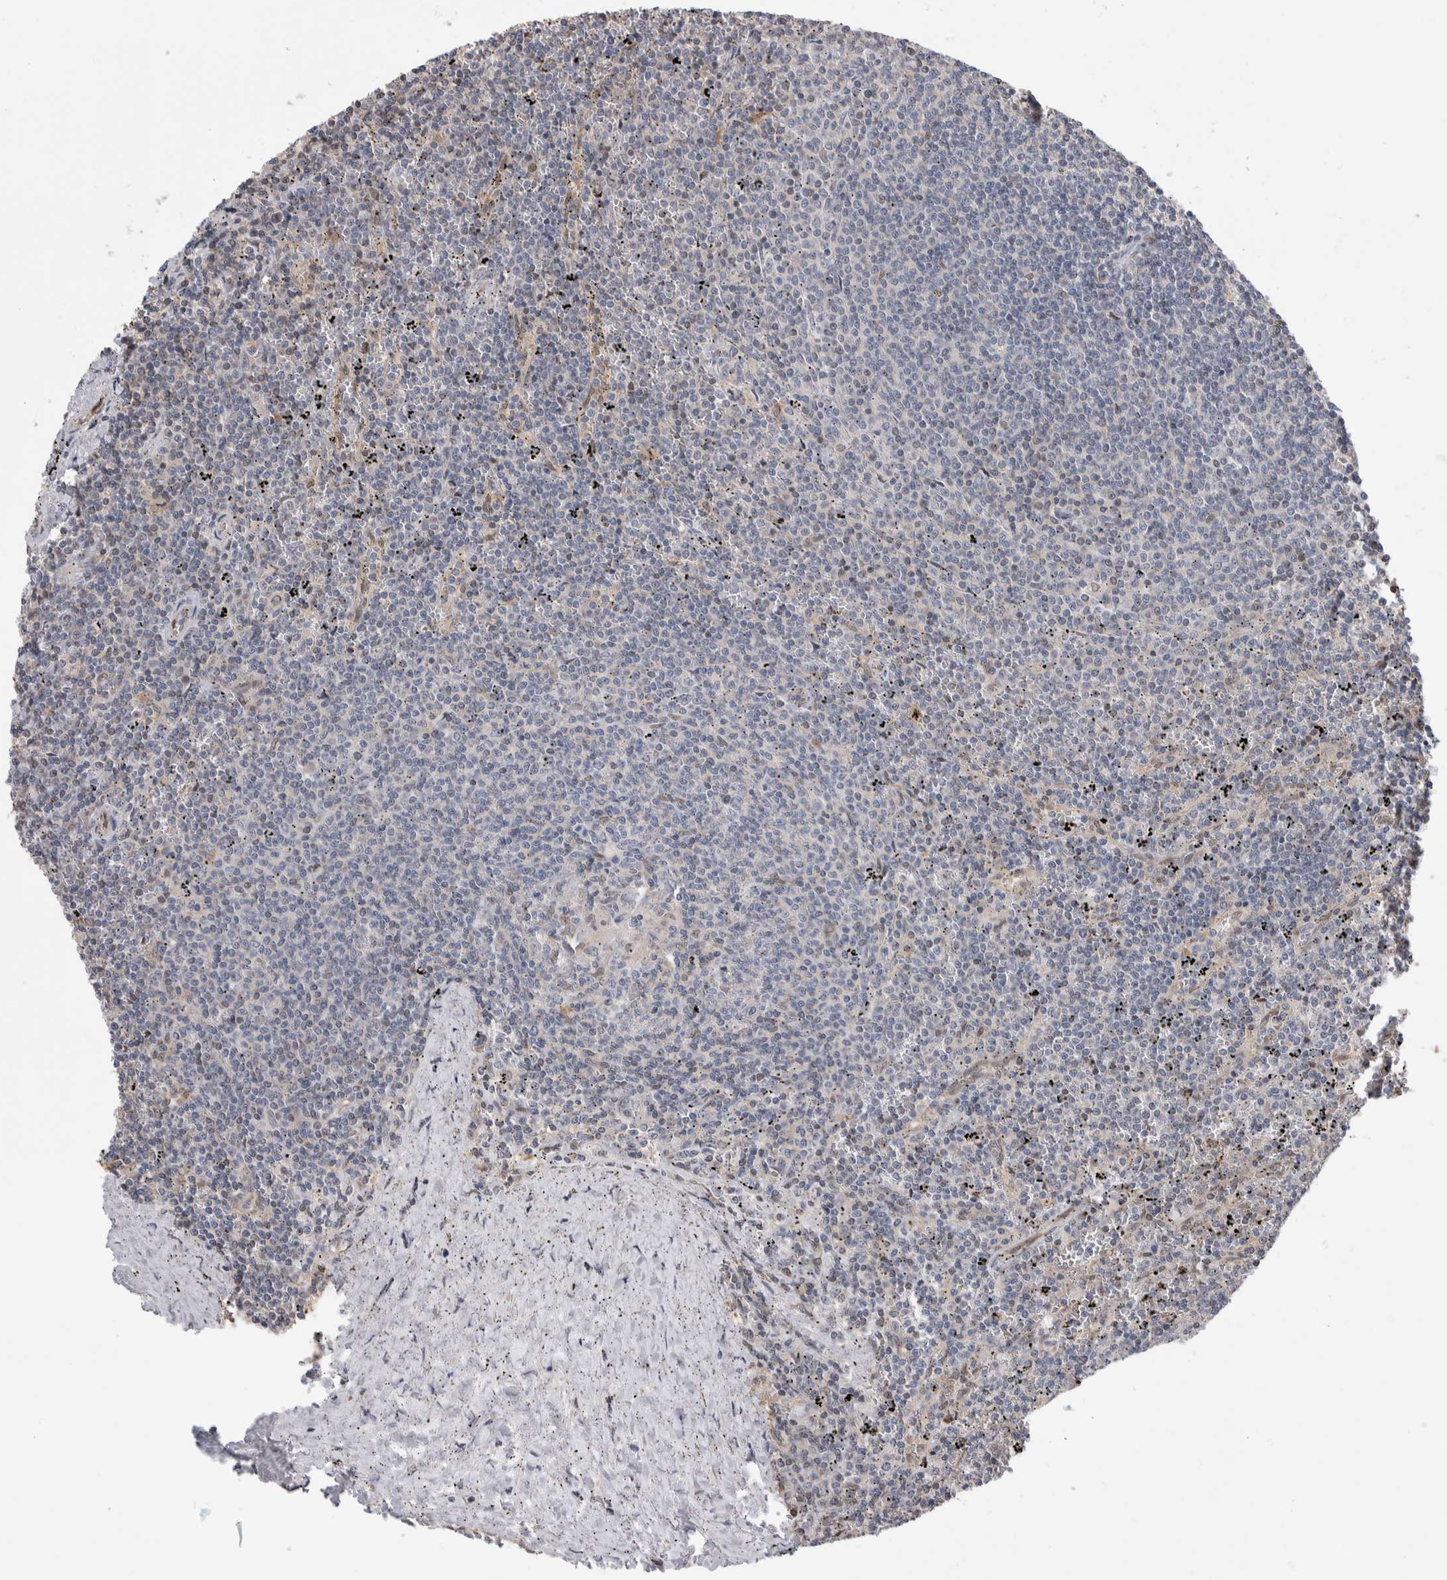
{"staining": {"intensity": "negative", "quantity": "none", "location": "none"}, "tissue": "lymphoma", "cell_type": "Tumor cells", "image_type": "cancer", "snomed": [{"axis": "morphology", "description": "Malignant lymphoma, non-Hodgkin's type, Low grade"}, {"axis": "topography", "description": "Spleen"}], "caption": "IHC histopathology image of neoplastic tissue: human lymphoma stained with DAB (3,3'-diaminobenzidine) demonstrates no significant protein staining in tumor cells.", "gene": "ZBTB49", "patient": {"sex": "female", "age": 50}}